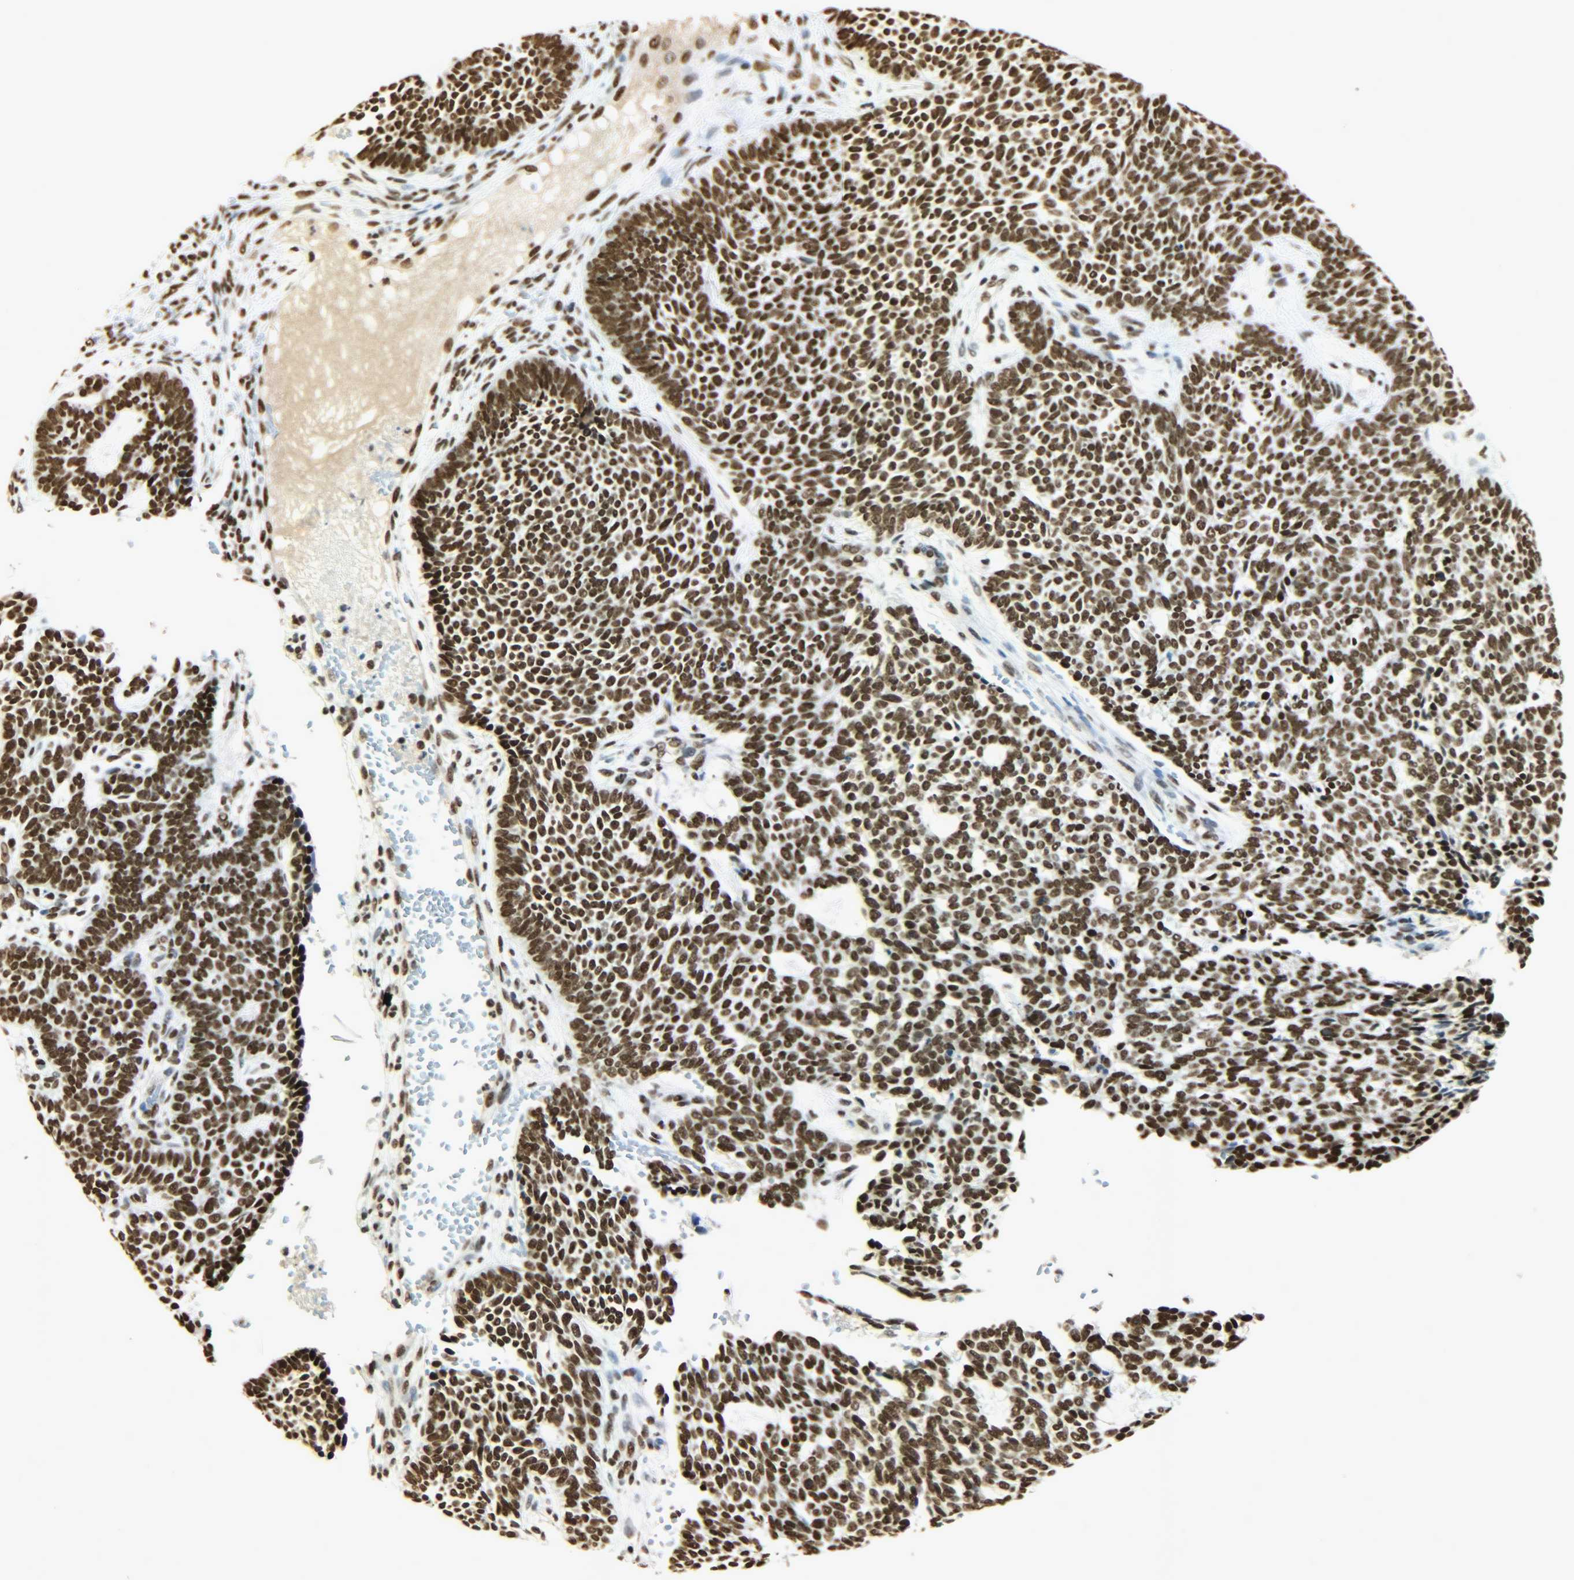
{"staining": {"intensity": "strong", "quantity": ">75%", "location": "nuclear"}, "tissue": "skin cancer", "cell_type": "Tumor cells", "image_type": "cancer", "snomed": [{"axis": "morphology", "description": "Normal tissue, NOS"}, {"axis": "morphology", "description": "Basal cell carcinoma"}, {"axis": "topography", "description": "Skin"}], "caption": "Protein positivity by immunohistochemistry (IHC) demonstrates strong nuclear expression in about >75% of tumor cells in basal cell carcinoma (skin).", "gene": "KHDRBS1", "patient": {"sex": "male", "age": 87}}